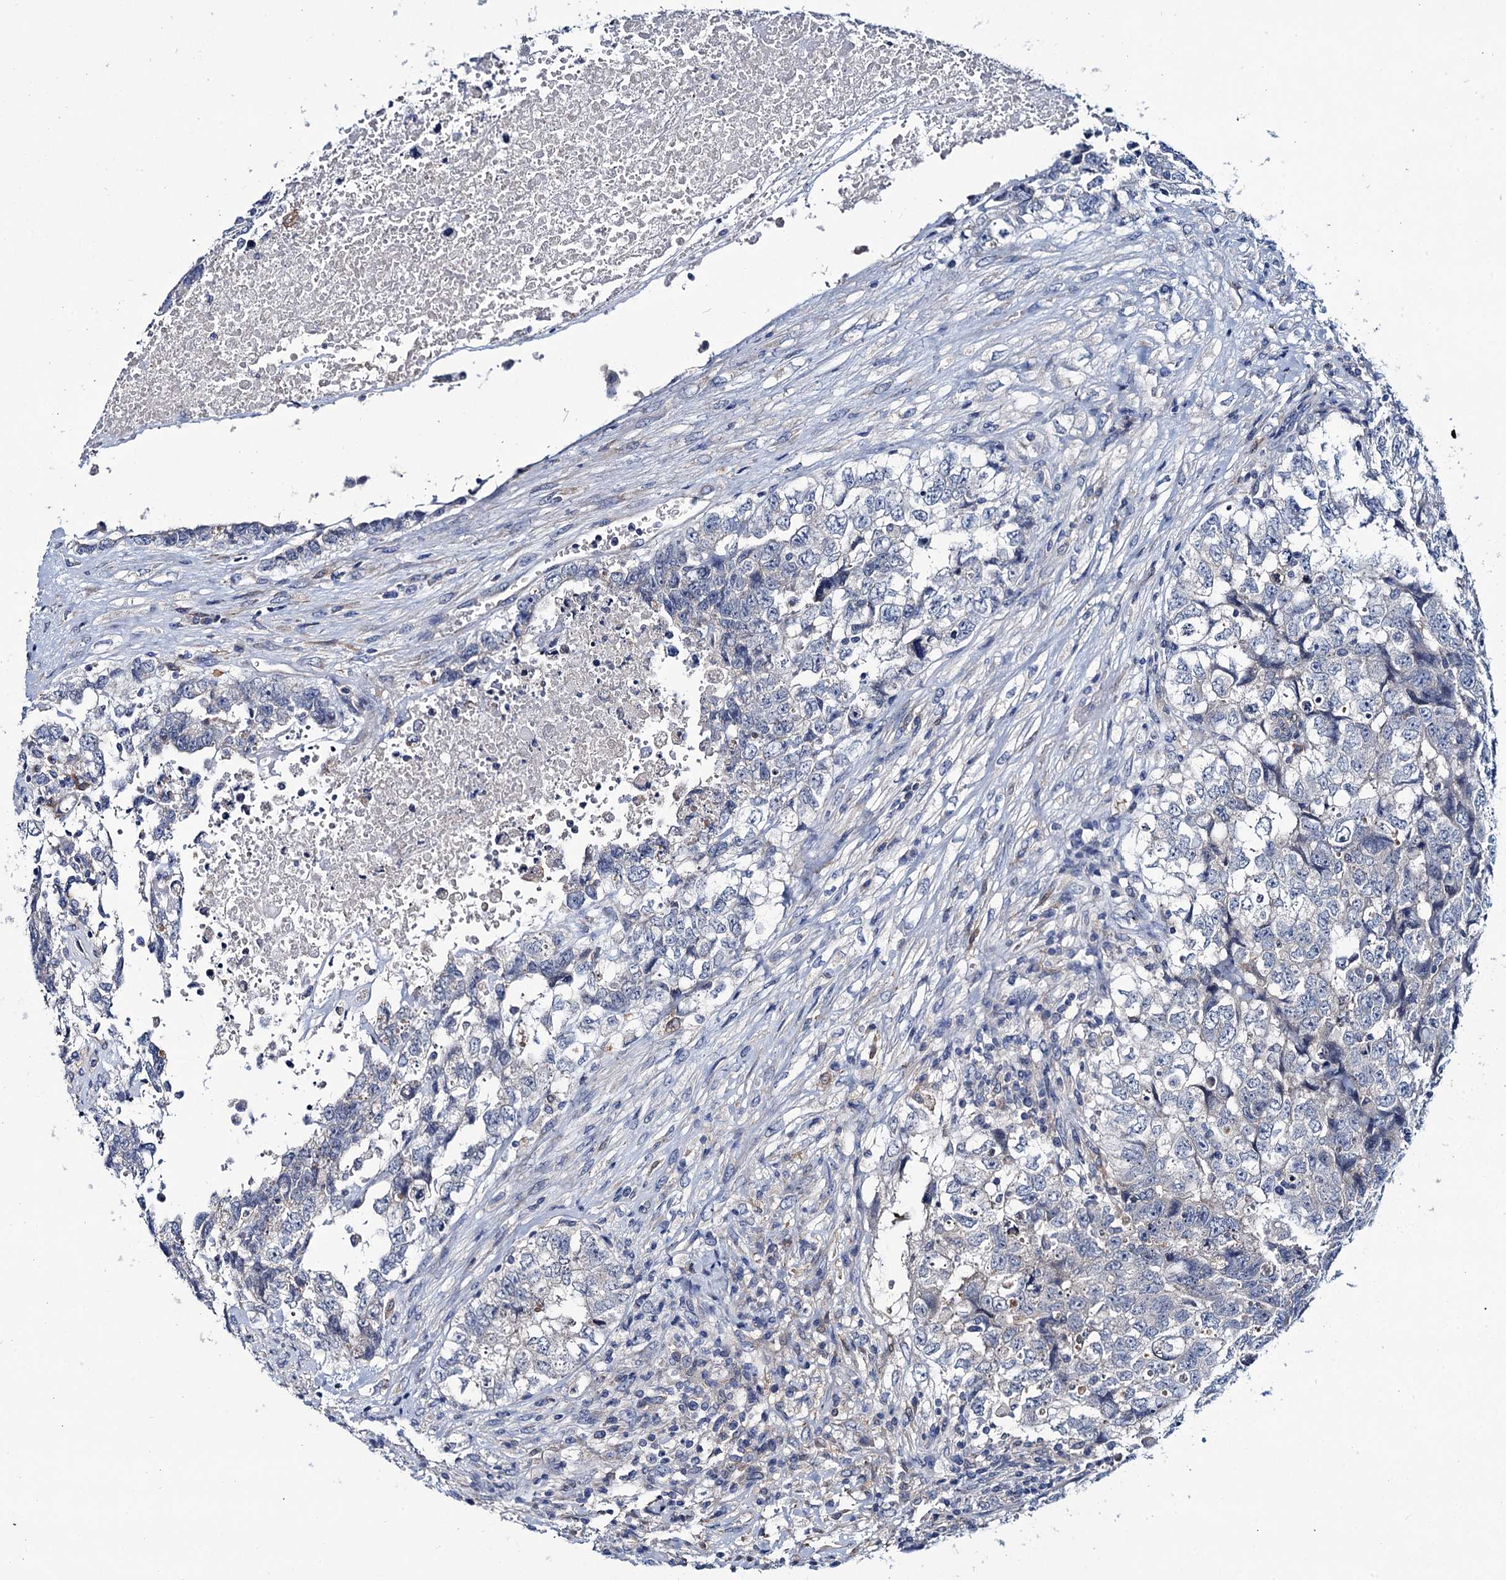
{"staining": {"intensity": "negative", "quantity": "none", "location": "none"}, "tissue": "testis cancer", "cell_type": "Tumor cells", "image_type": "cancer", "snomed": [{"axis": "morphology", "description": "Carcinoma, Embryonal, NOS"}, {"axis": "topography", "description": "Testis"}], "caption": "The immunohistochemistry image has no significant positivity in tumor cells of testis embryonal carcinoma tissue.", "gene": "RTKN2", "patient": {"sex": "male", "age": 37}}